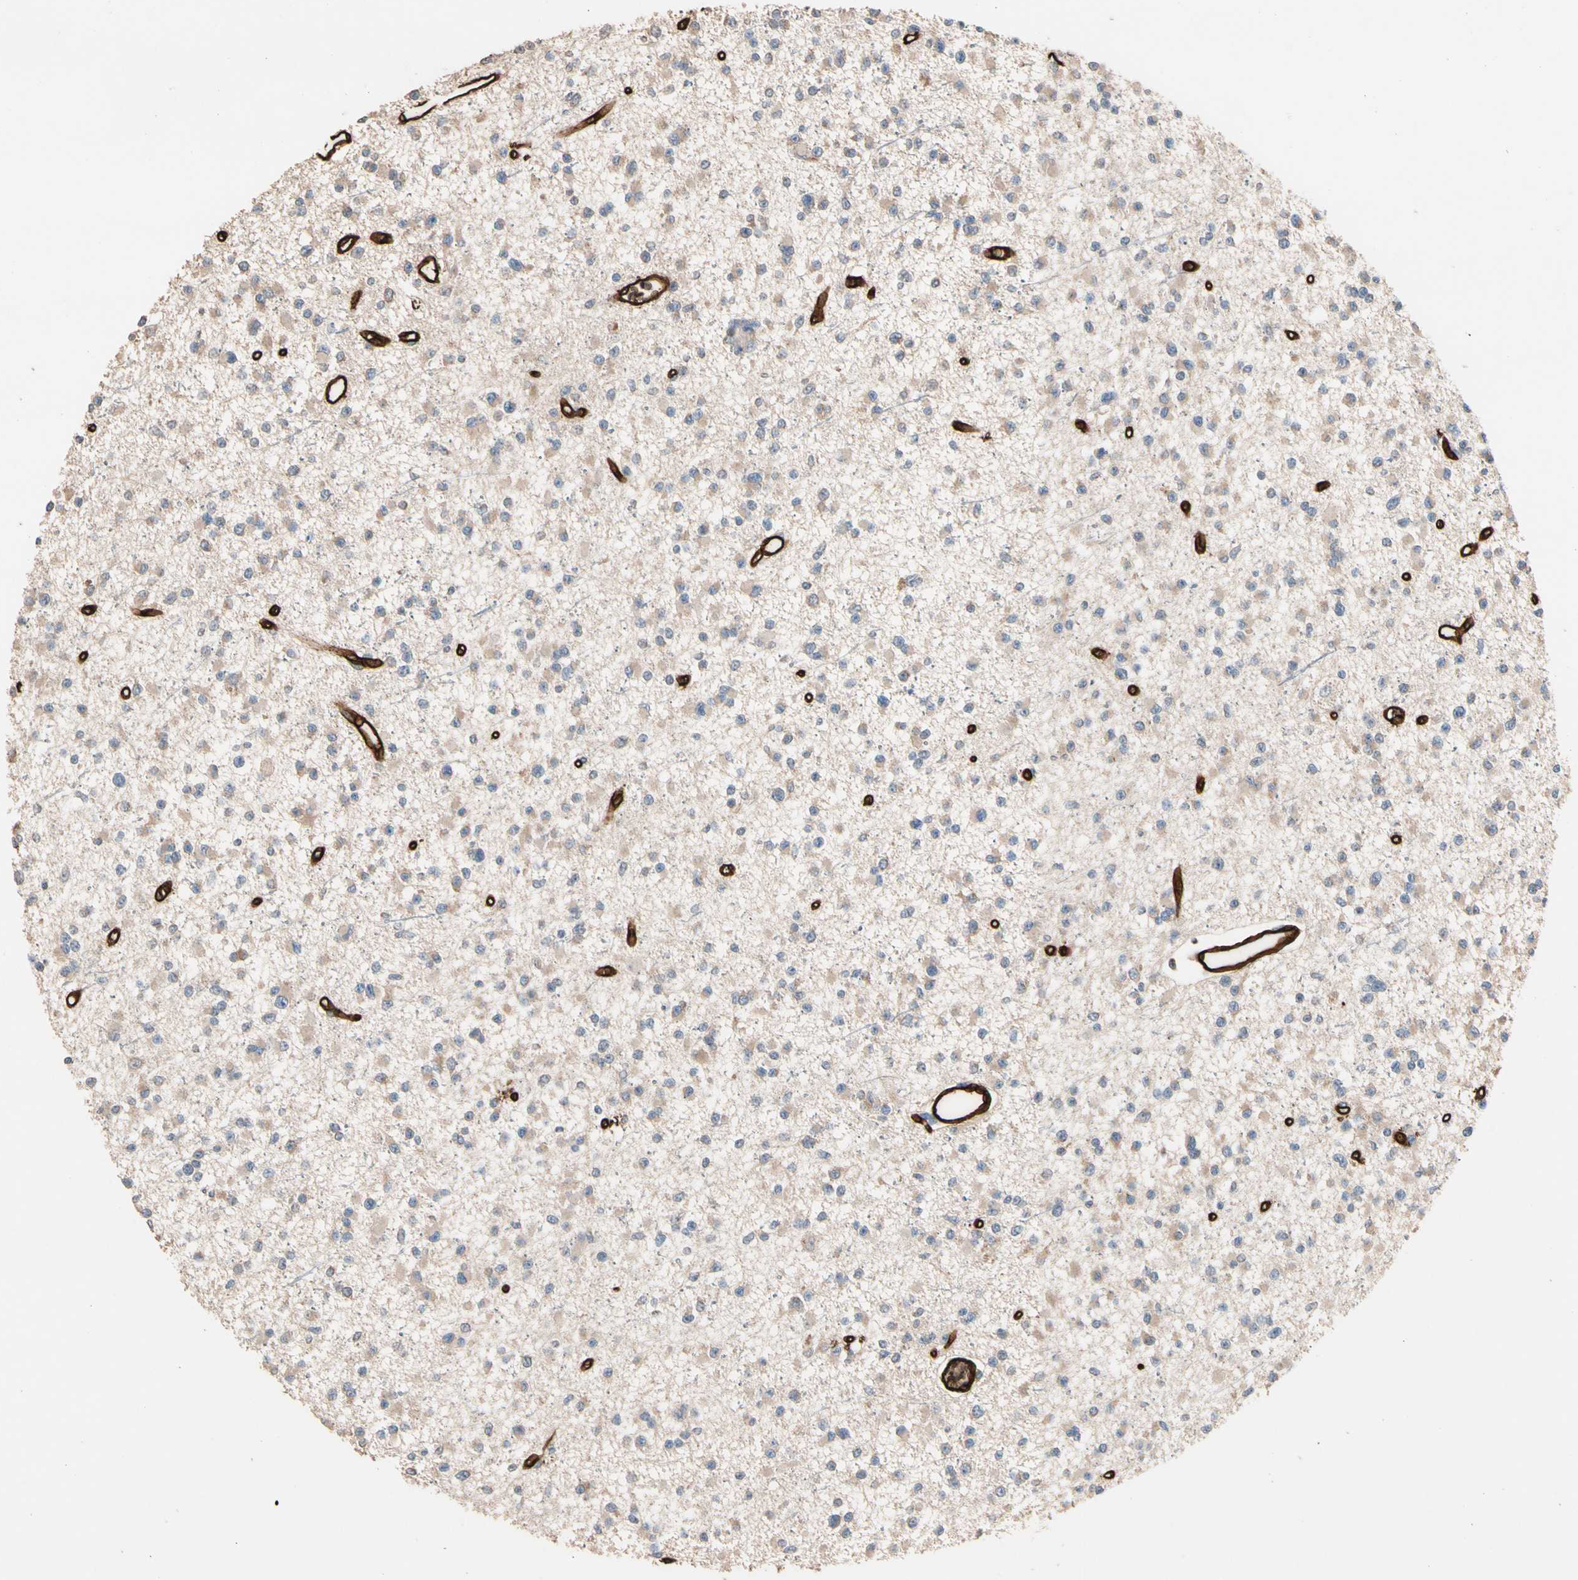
{"staining": {"intensity": "weak", "quantity": ">75%", "location": "cytoplasmic/membranous"}, "tissue": "glioma", "cell_type": "Tumor cells", "image_type": "cancer", "snomed": [{"axis": "morphology", "description": "Glioma, malignant, Low grade"}, {"axis": "topography", "description": "Brain"}], "caption": "The immunohistochemical stain highlights weak cytoplasmic/membranous positivity in tumor cells of low-grade glioma (malignant) tissue.", "gene": "RIOK2", "patient": {"sex": "female", "age": 22}}